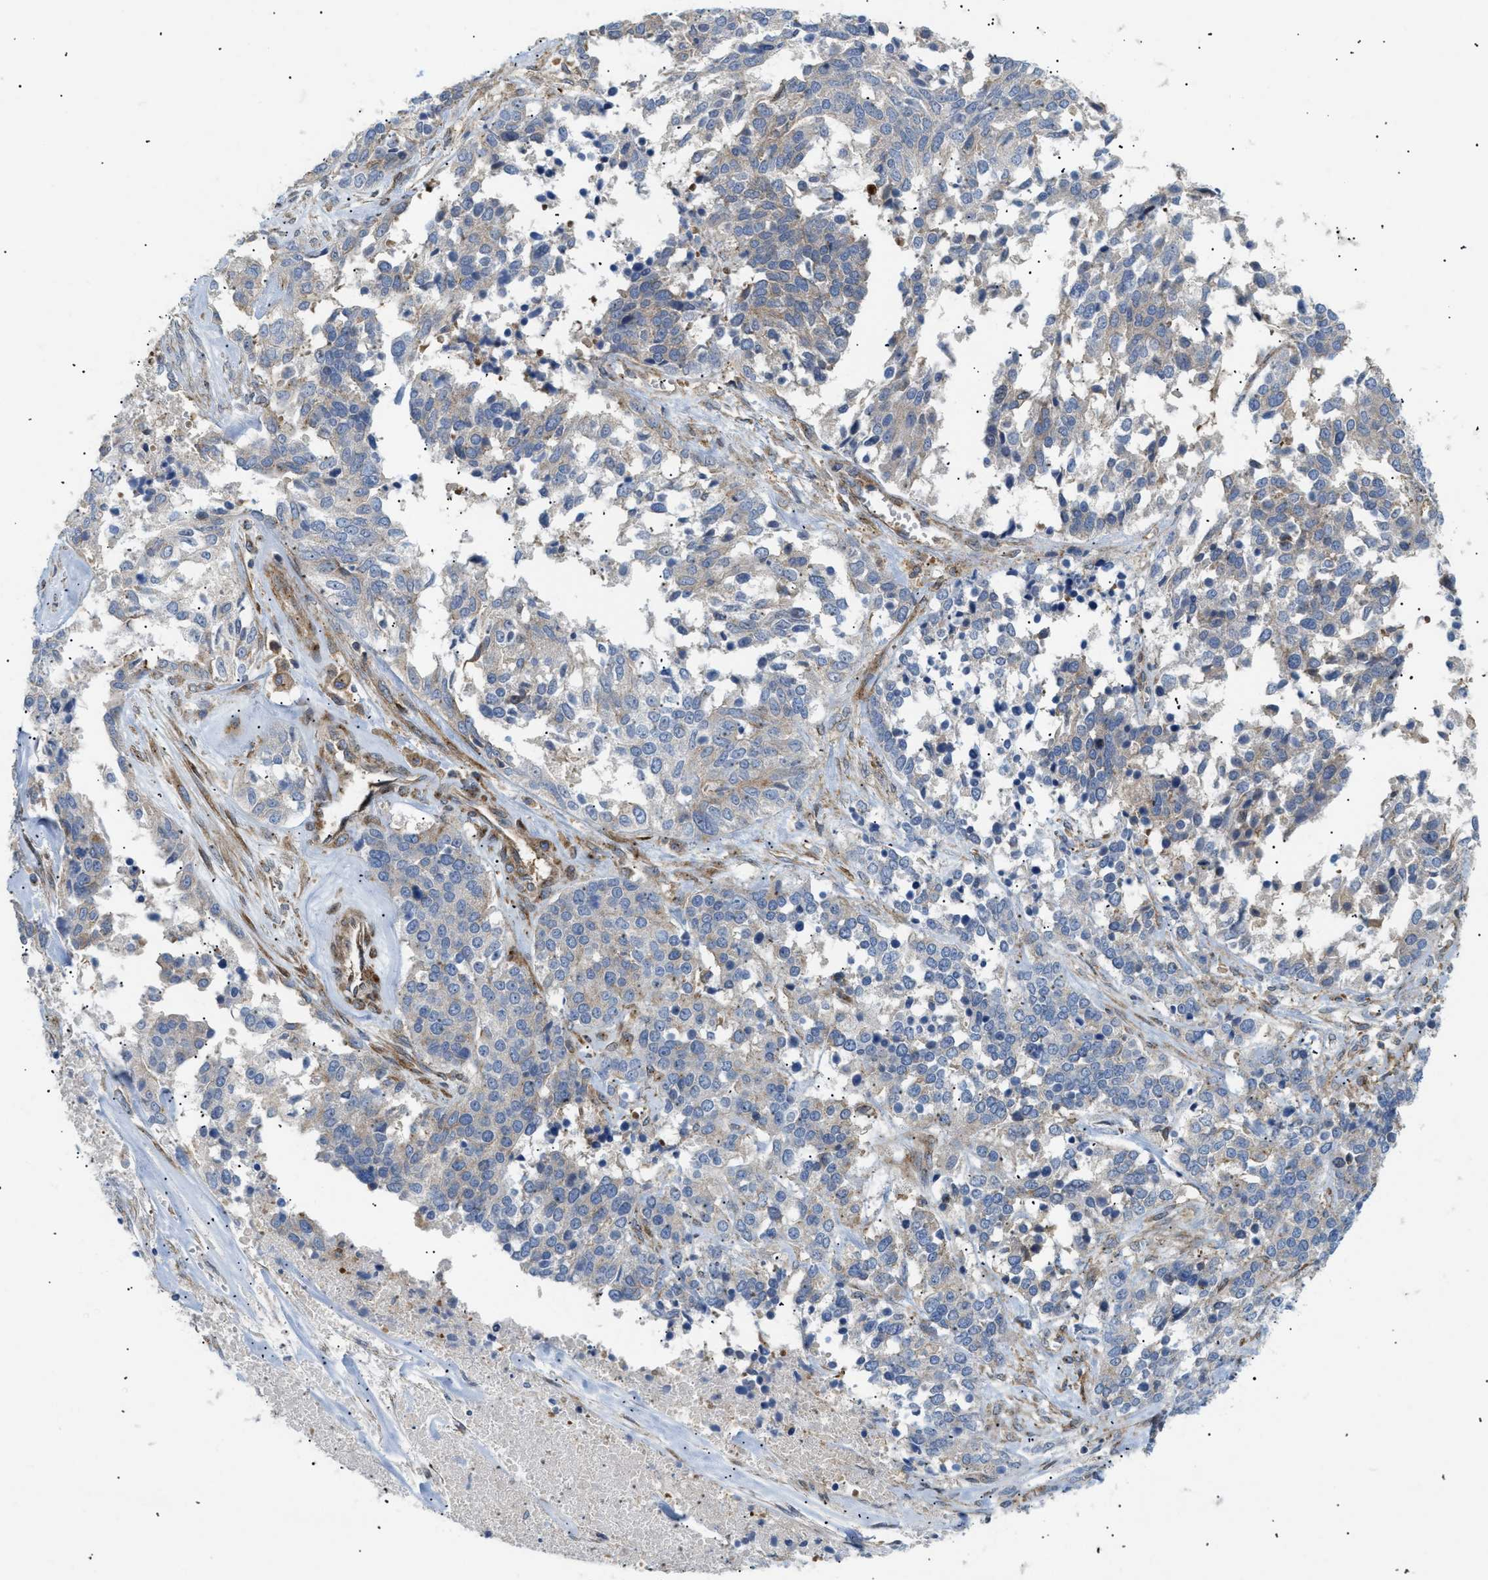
{"staining": {"intensity": "weak", "quantity": "<25%", "location": "cytoplasmic/membranous"}, "tissue": "ovarian cancer", "cell_type": "Tumor cells", "image_type": "cancer", "snomed": [{"axis": "morphology", "description": "Cystadenocarcinoma, serous, NOS"}, {"axis": "topography", "description": "Ovary"}], "caption": "A photomicrograph of serous cystadenocarcinoma (ovarian) stained for a protein displays no brown staining in tumor cells. (Brightfield microscopy of DAB (3,3'-diaminobenzidine) immunohistochemistry at high magnification).", "gene": "DCTN4", "patient": {"sex": "female", "age": 44}}